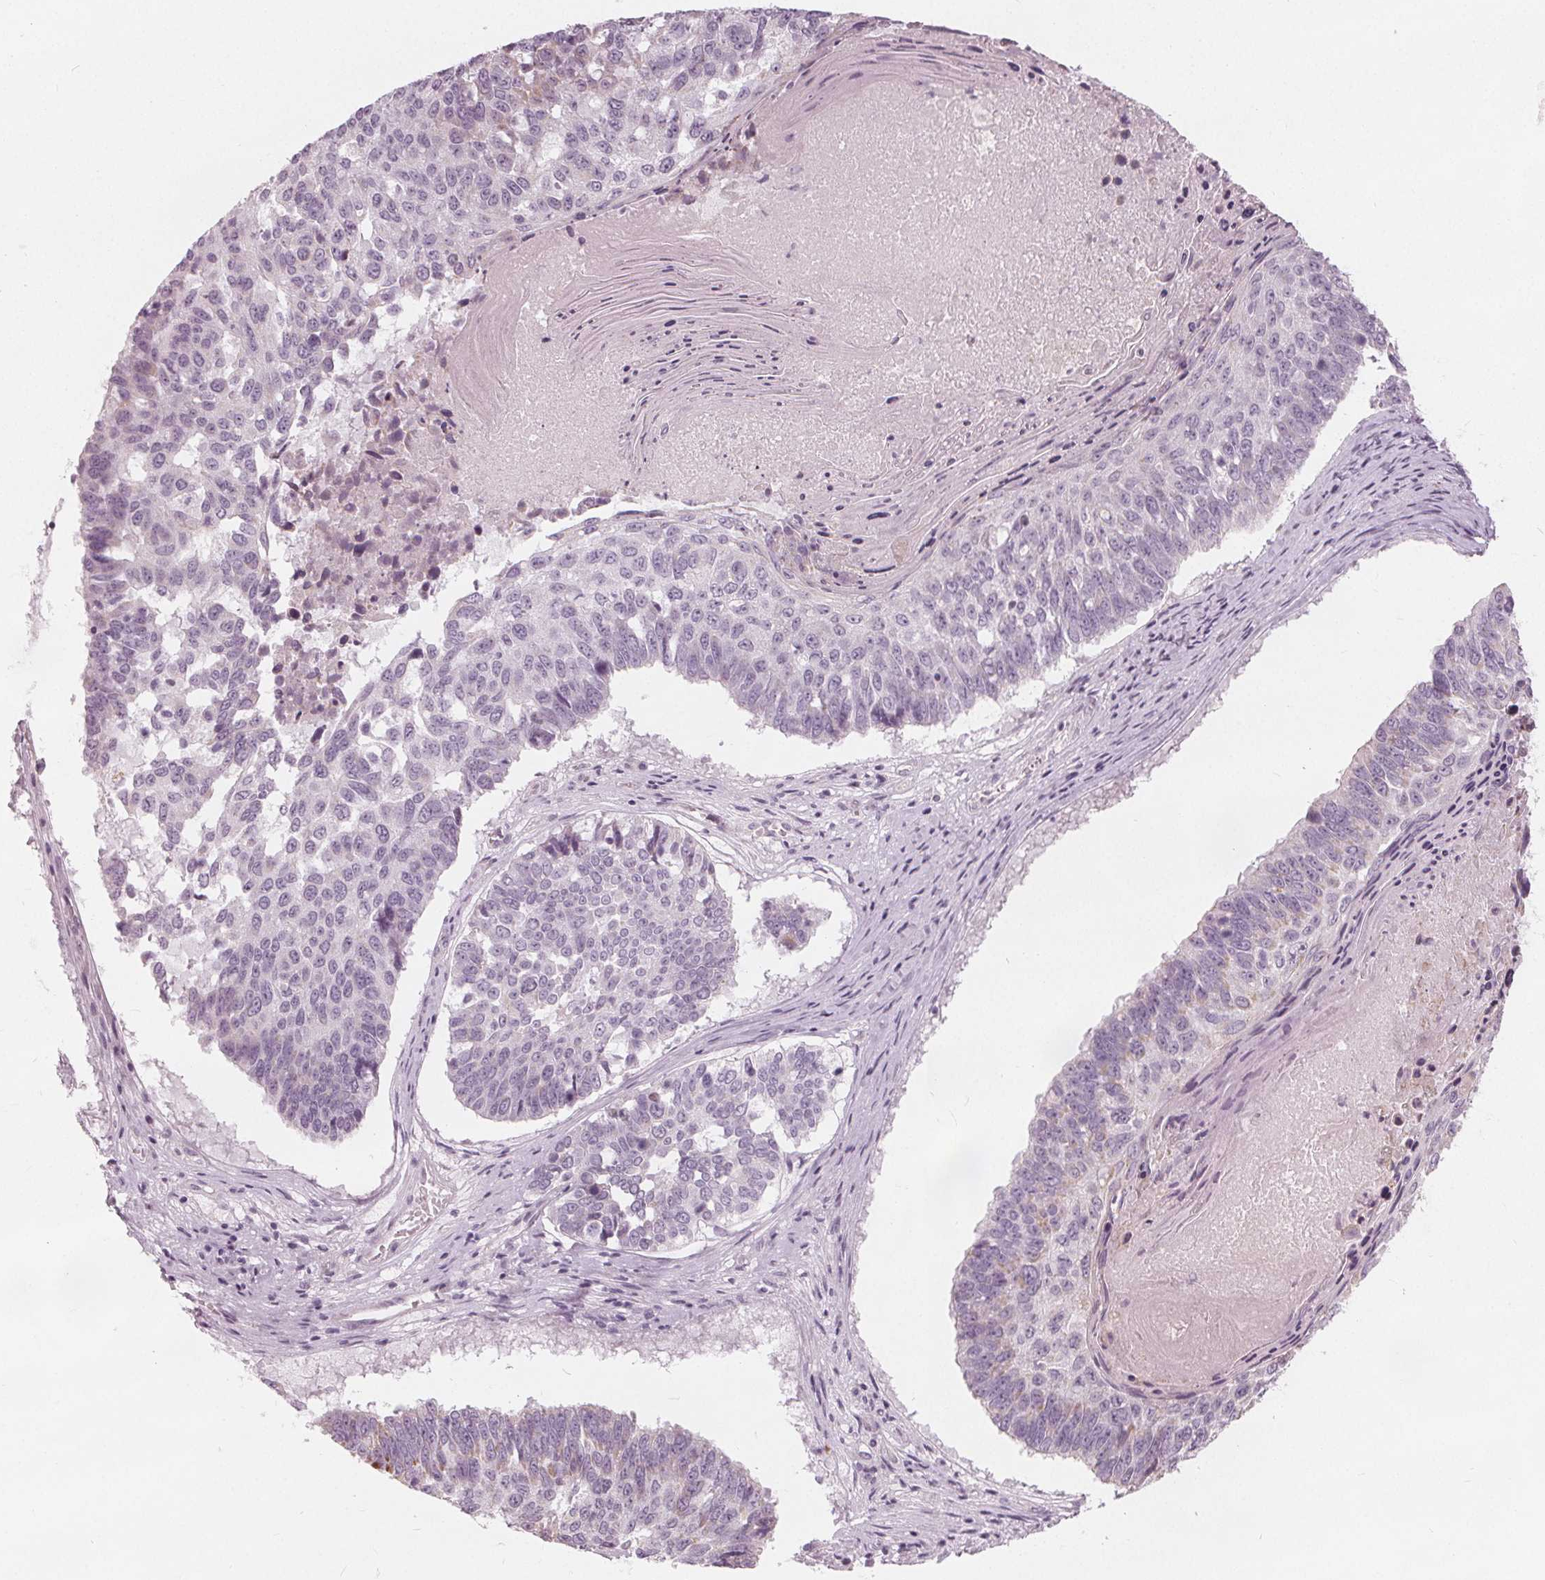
{"staining": {"intensity": "negative", "quantity": "none", "location": "none"}, "tissue": "lung cancer", "cell_type": "Tumor cells", "image_type": "cancer", "snomed": [{"axis": "morphology", "description": "Squamous cell carcinoma, NOS"}, {"axis": "topography", "description": "Lung"}], "caption": "Tumor cells show no significant positivity in lung cancer.", "gene": "BRSK1", "patient": {"sex": "male", "age": 73}}